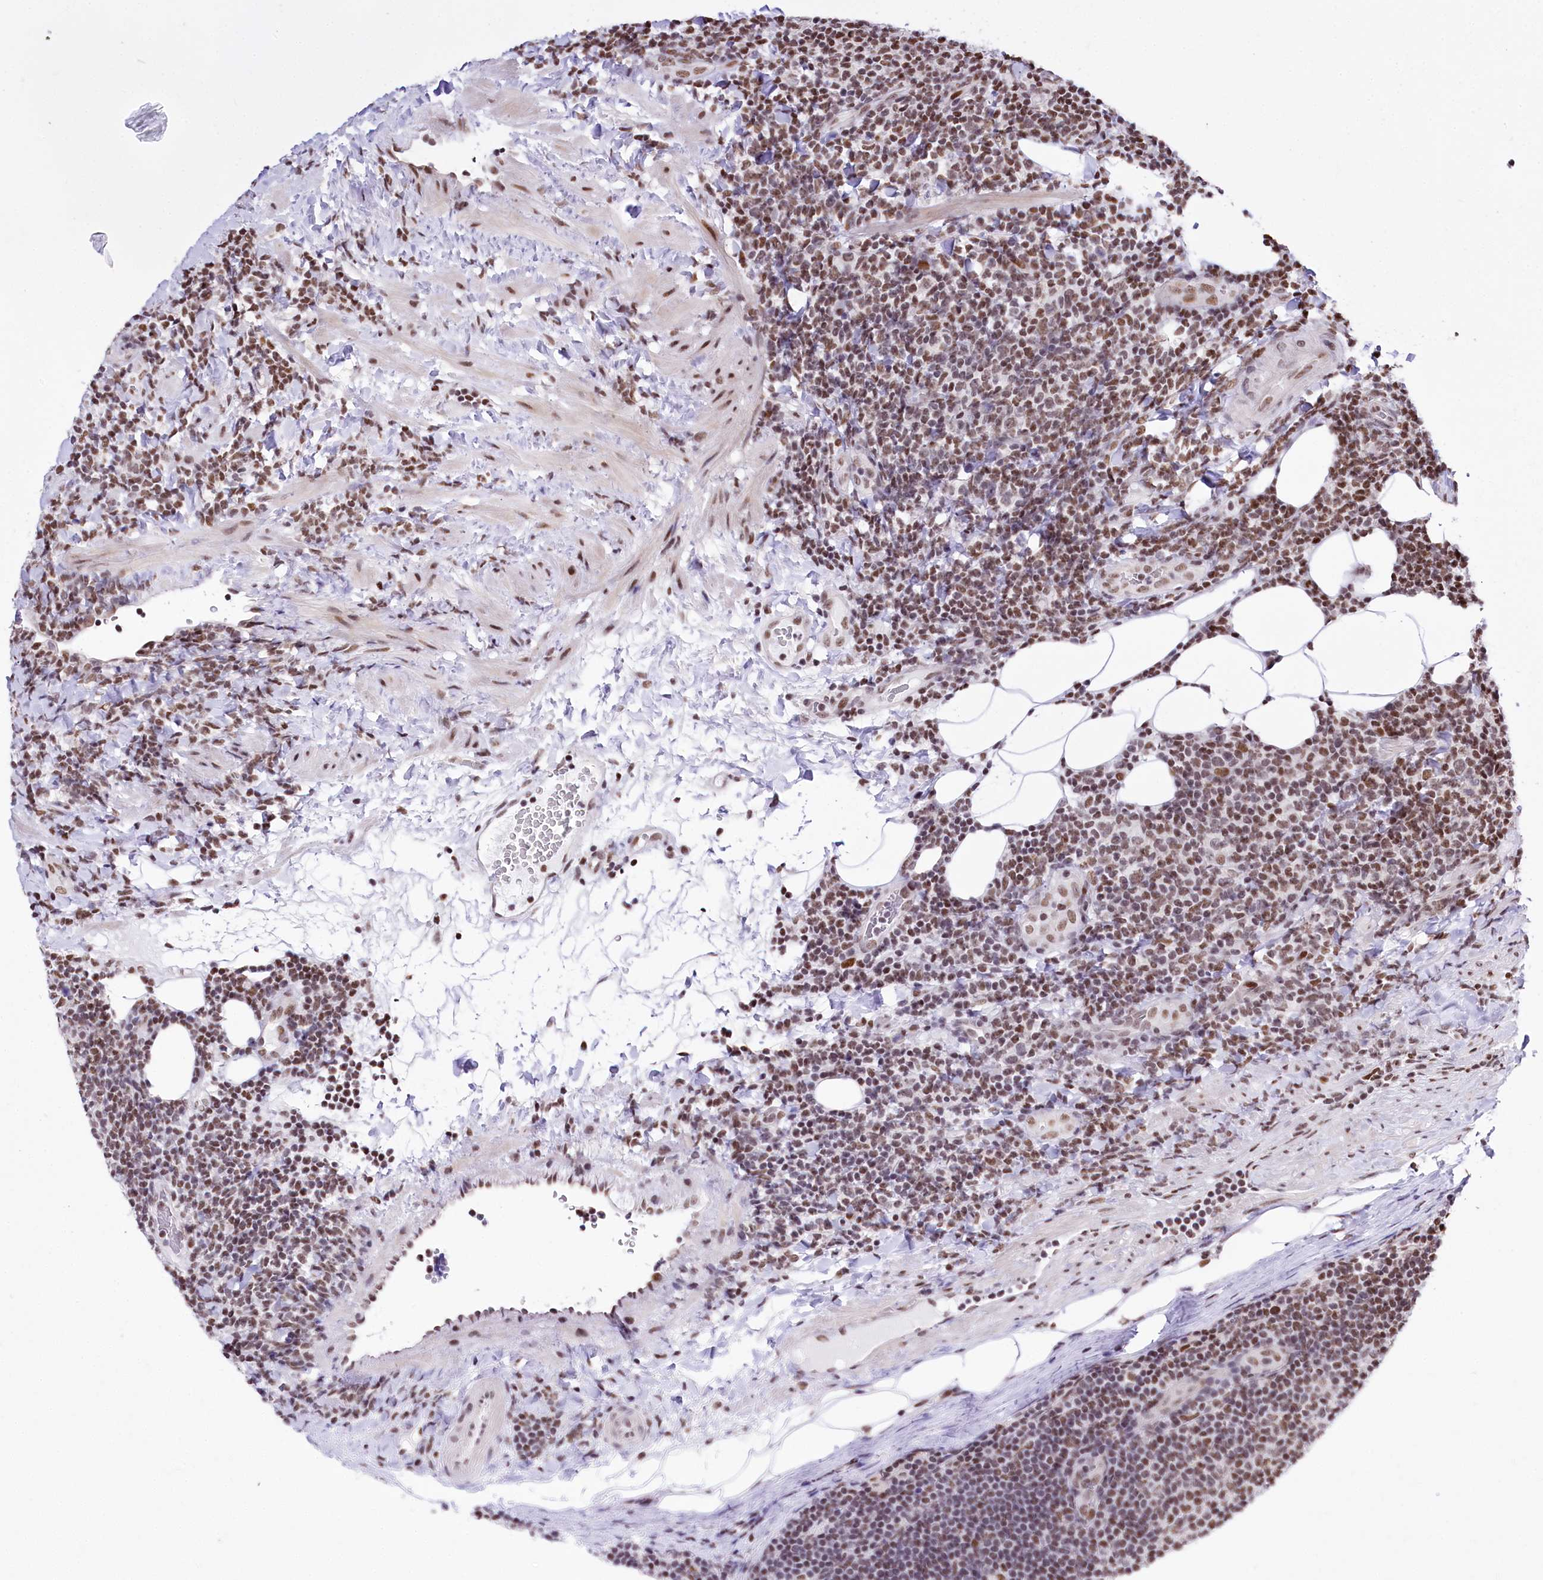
{"staining": {"intensity": "moderate", "quantity": "25%-75%", "location": "nuclear"}, "tissue": "lymphoma", "cell_type": "Tumor cells", "image_type": "cancer", "snomed": [{"axis": "morphology", "description": "Malignant lymphoma, non-Hodgkin's type, Low grade"}, {"axis": "topography", "description": "Lymph node"}], "caption": "Protein staining by IHC reveals moderate nuclear expression in about 25%-75% of tumor cells in lymphoma.", "gene": "POU4F3", "patient": {"sex": "male", "age": 66}}